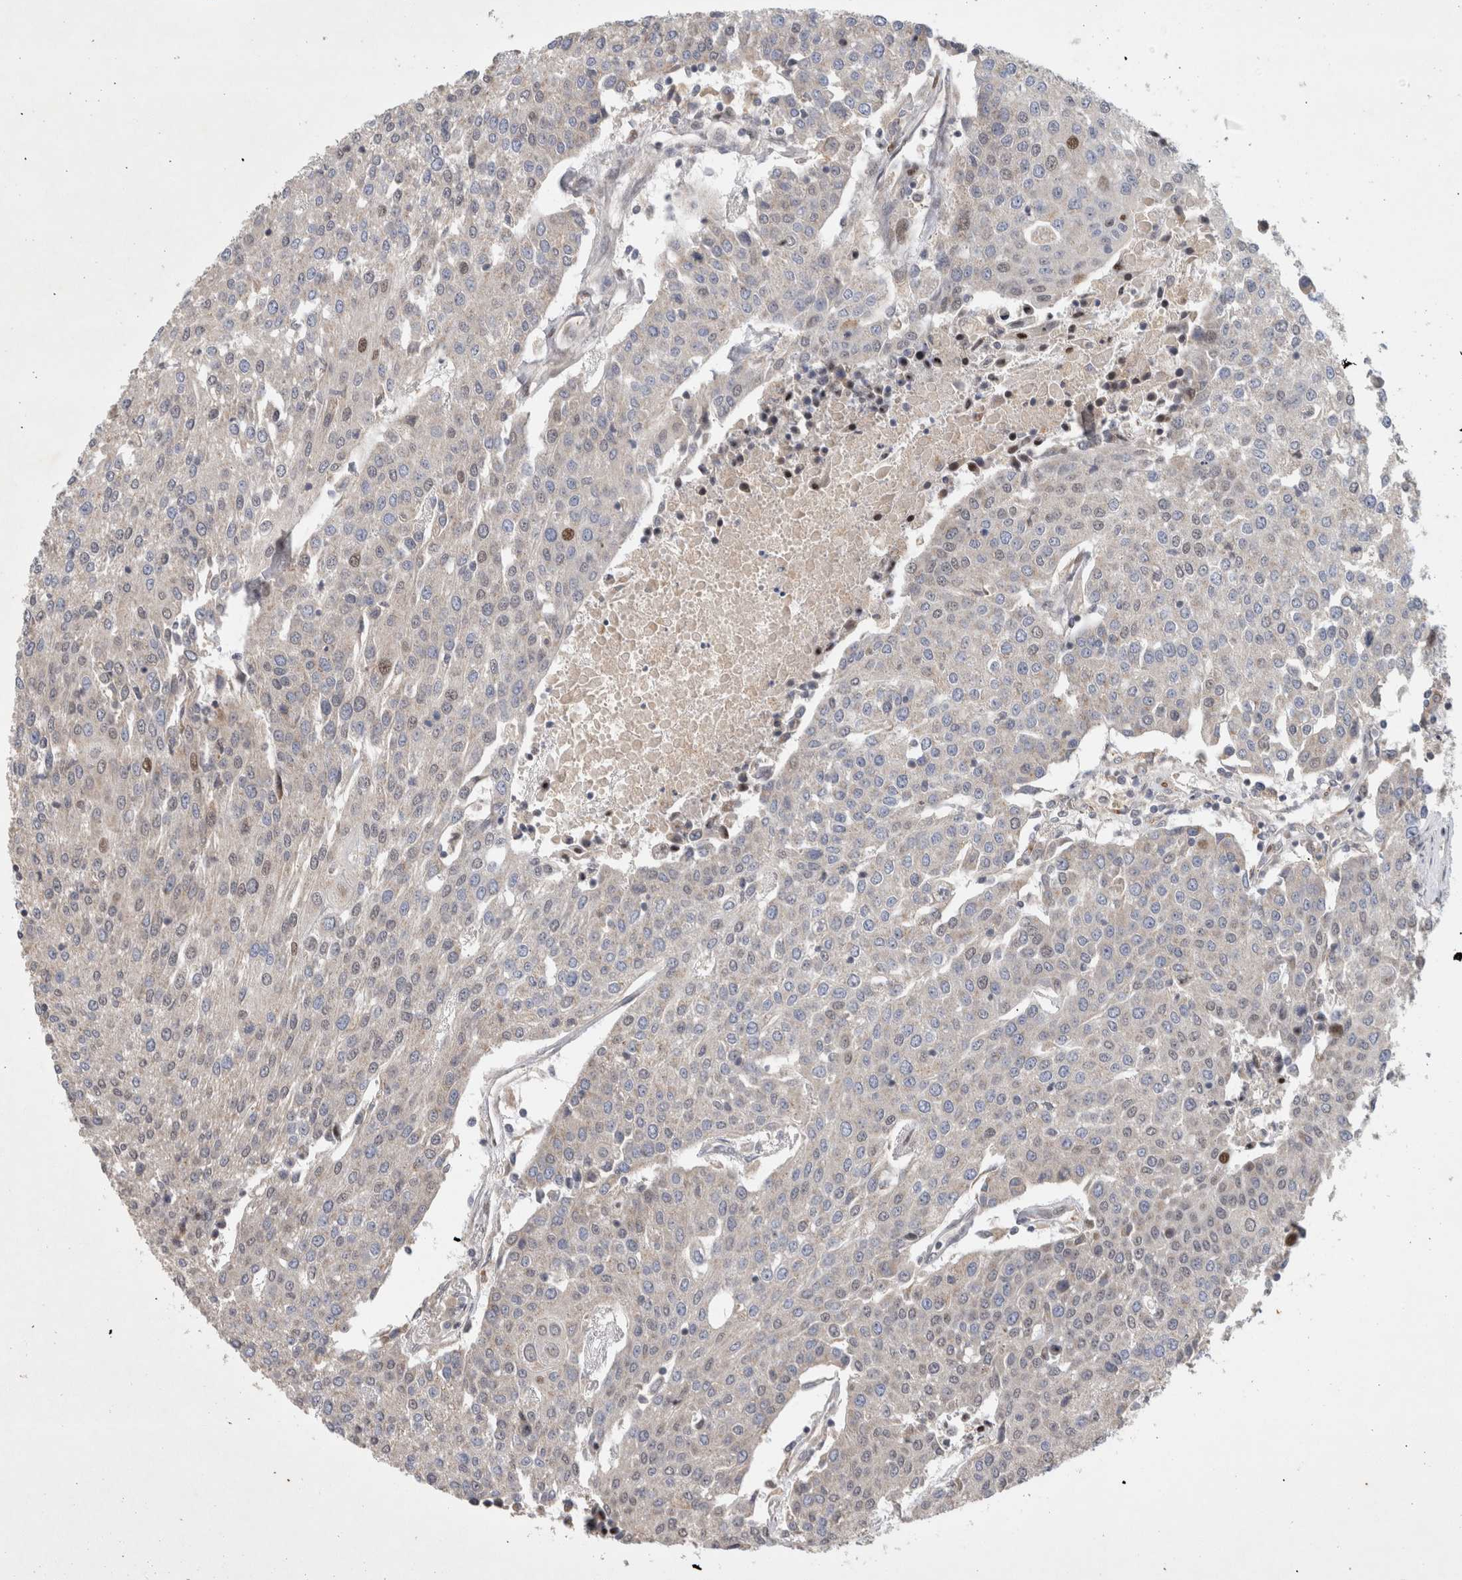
{"staining": {"intensity": "weak", "quantity": "<25%", "location": "nuclear"}, "tissue": "urothelial cancer", "cell_type": "Tumor cells", "image_type": "cancer", "snomed": [{"axis": "morphology", "description": "Urothelial carcinoma, High grade"}, {"axis": "topography", "description": "Urinary bladder"}], "caption": "Immunohistochemical staining of human urothelial cancer exhibits no significant staining in tumor cells.", "gene": "C8orf58", "patient": {"sex": "female", "age": 85}}